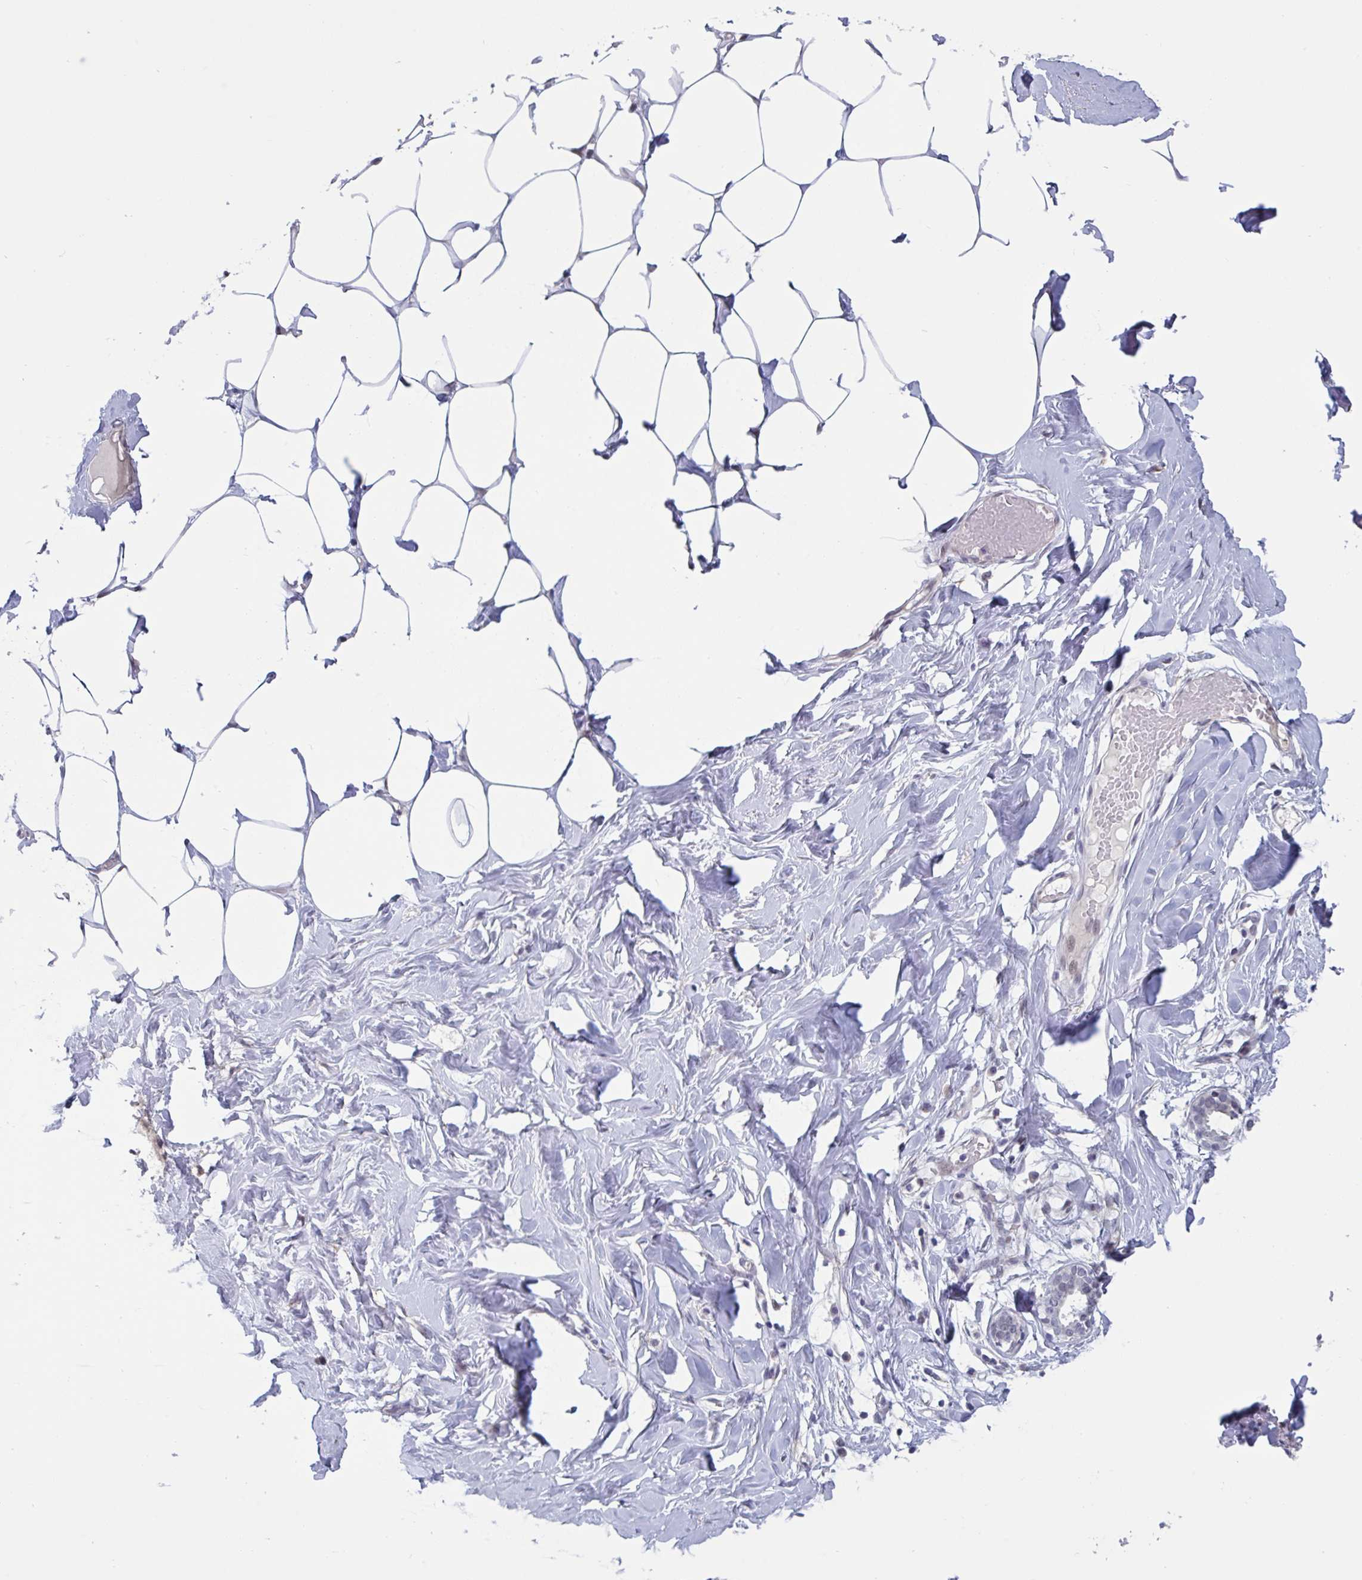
{"staining": {"intensity": "negative", "quantity": "none", "location": "none"}, "tissue": "breast", "cell_type": "Adipocytes", "image_type": "normal", "snomed": [{"axis": "morphology", "description": "Normal tissue, NOS"}, {"axis": "topography", "description": "Breast"}], "caption": "Protein analysis of normal breast exhibits no significant expression in adipocytes.", "gene": "TCEAL8", "patient": {"sex": "female", "age": 27}}